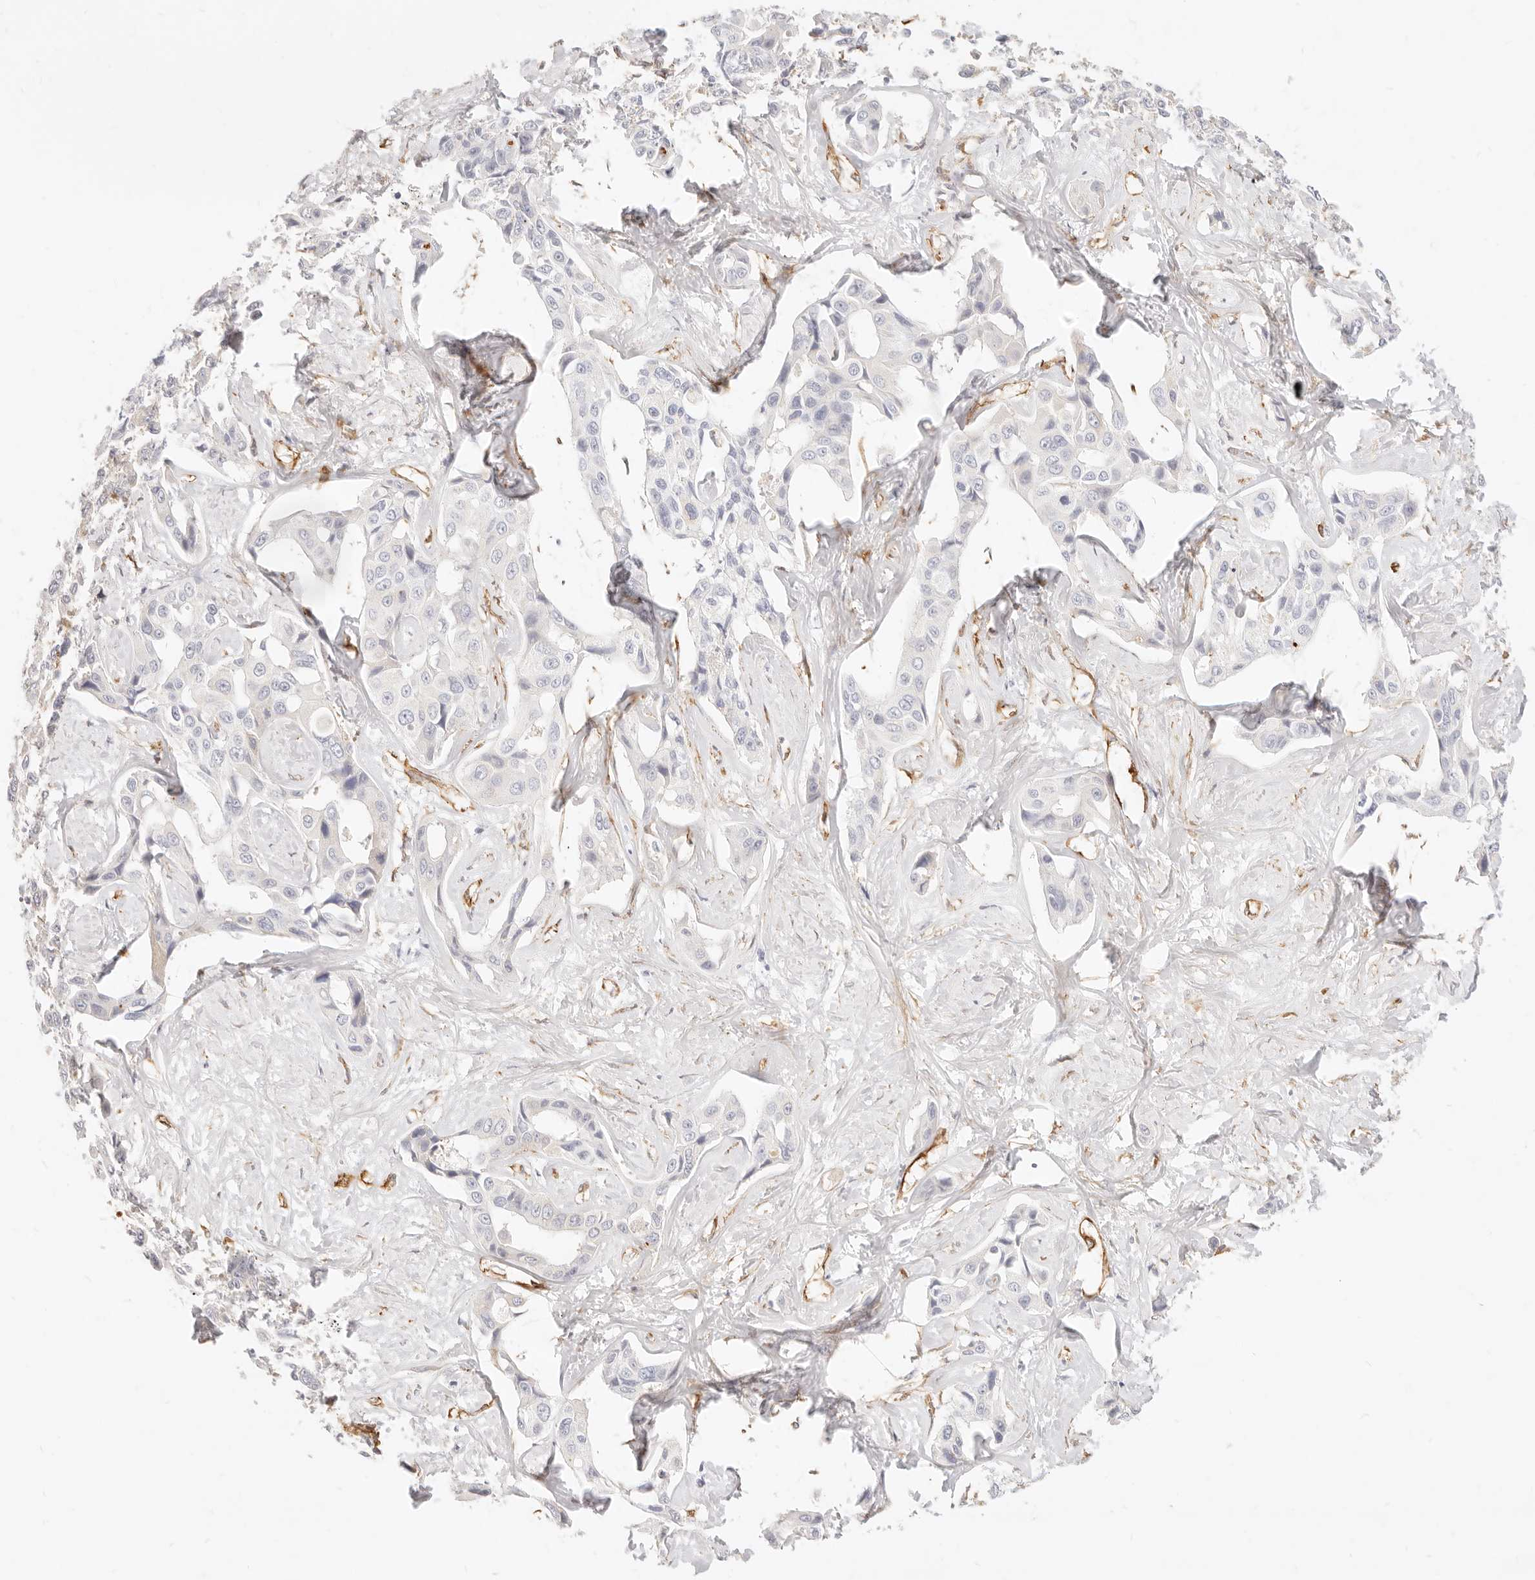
{"staining": {"intensity": "negative", "quantity": "none", "location": "none"}, "tissue": "liver cancer", "cell_type": "Tumor cells", "image_type": "cancer", "snomed": [{"axis": "morphology", "description": "Cholangiocarcinoma"}, {"axis": "topography", "description": "Liver"}], "caption": "Tumor cells are negative for protein expression in human liver cholangiocarcinoma.", "gene": "NUS1", "patient": {"sex": "male", "age": 59}}